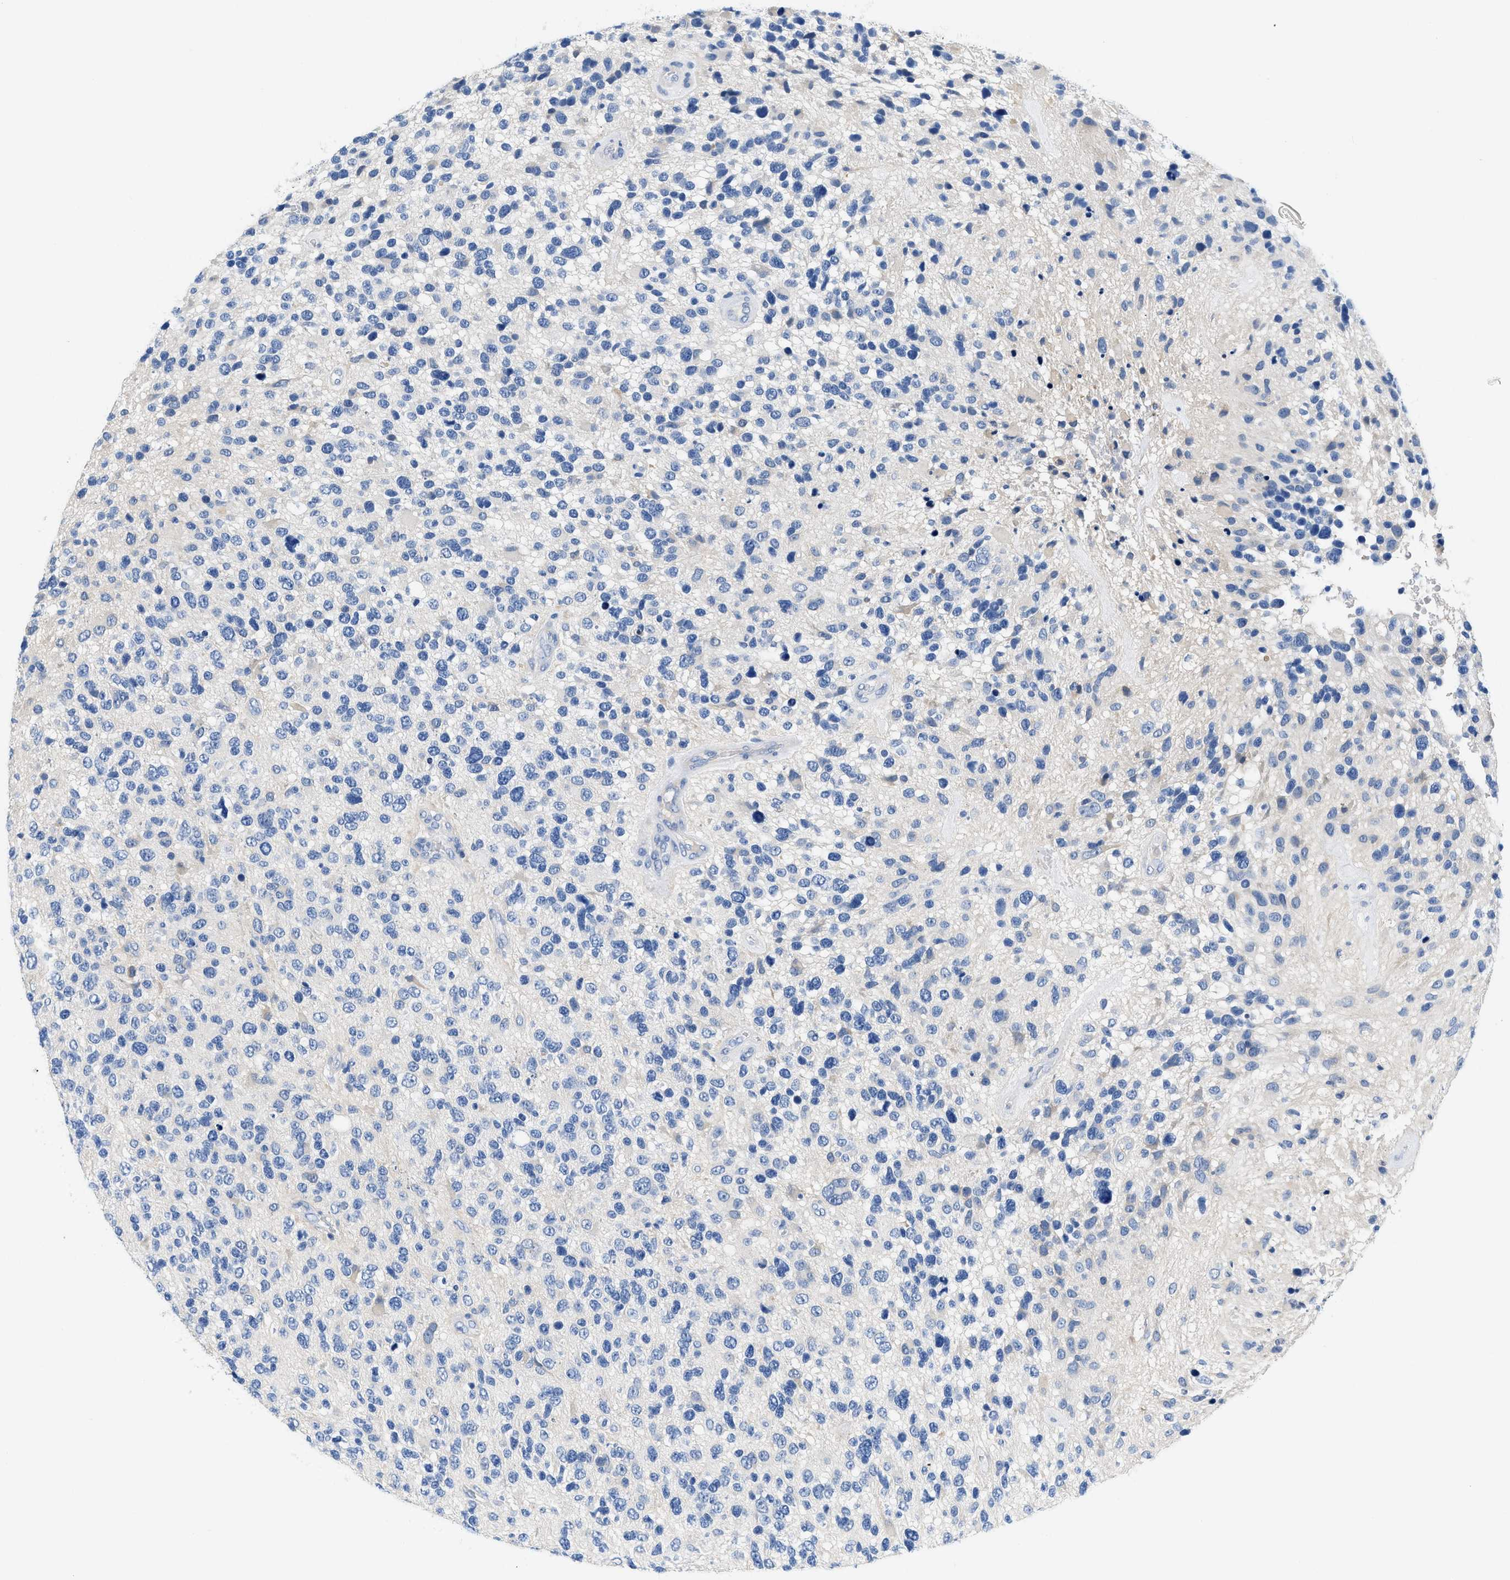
{"staining": {"intensity": "negative", "quantity": "none", "location": "none"}, "tissue": "glioma", "cell_type": "Tumor cells", "image_type": "cancer", "snomed": [{"axis": "morphology", "description": "Glioma, malignant, High grade"}, {"axis": "topography", "description": "Brain"}], "caption": "Immunohistochemistry of malignant glioma (high-grade) shows no positivity in tumor cells.", "gene": "BPGM", "patient": {"sex": "female", "age": 58}}